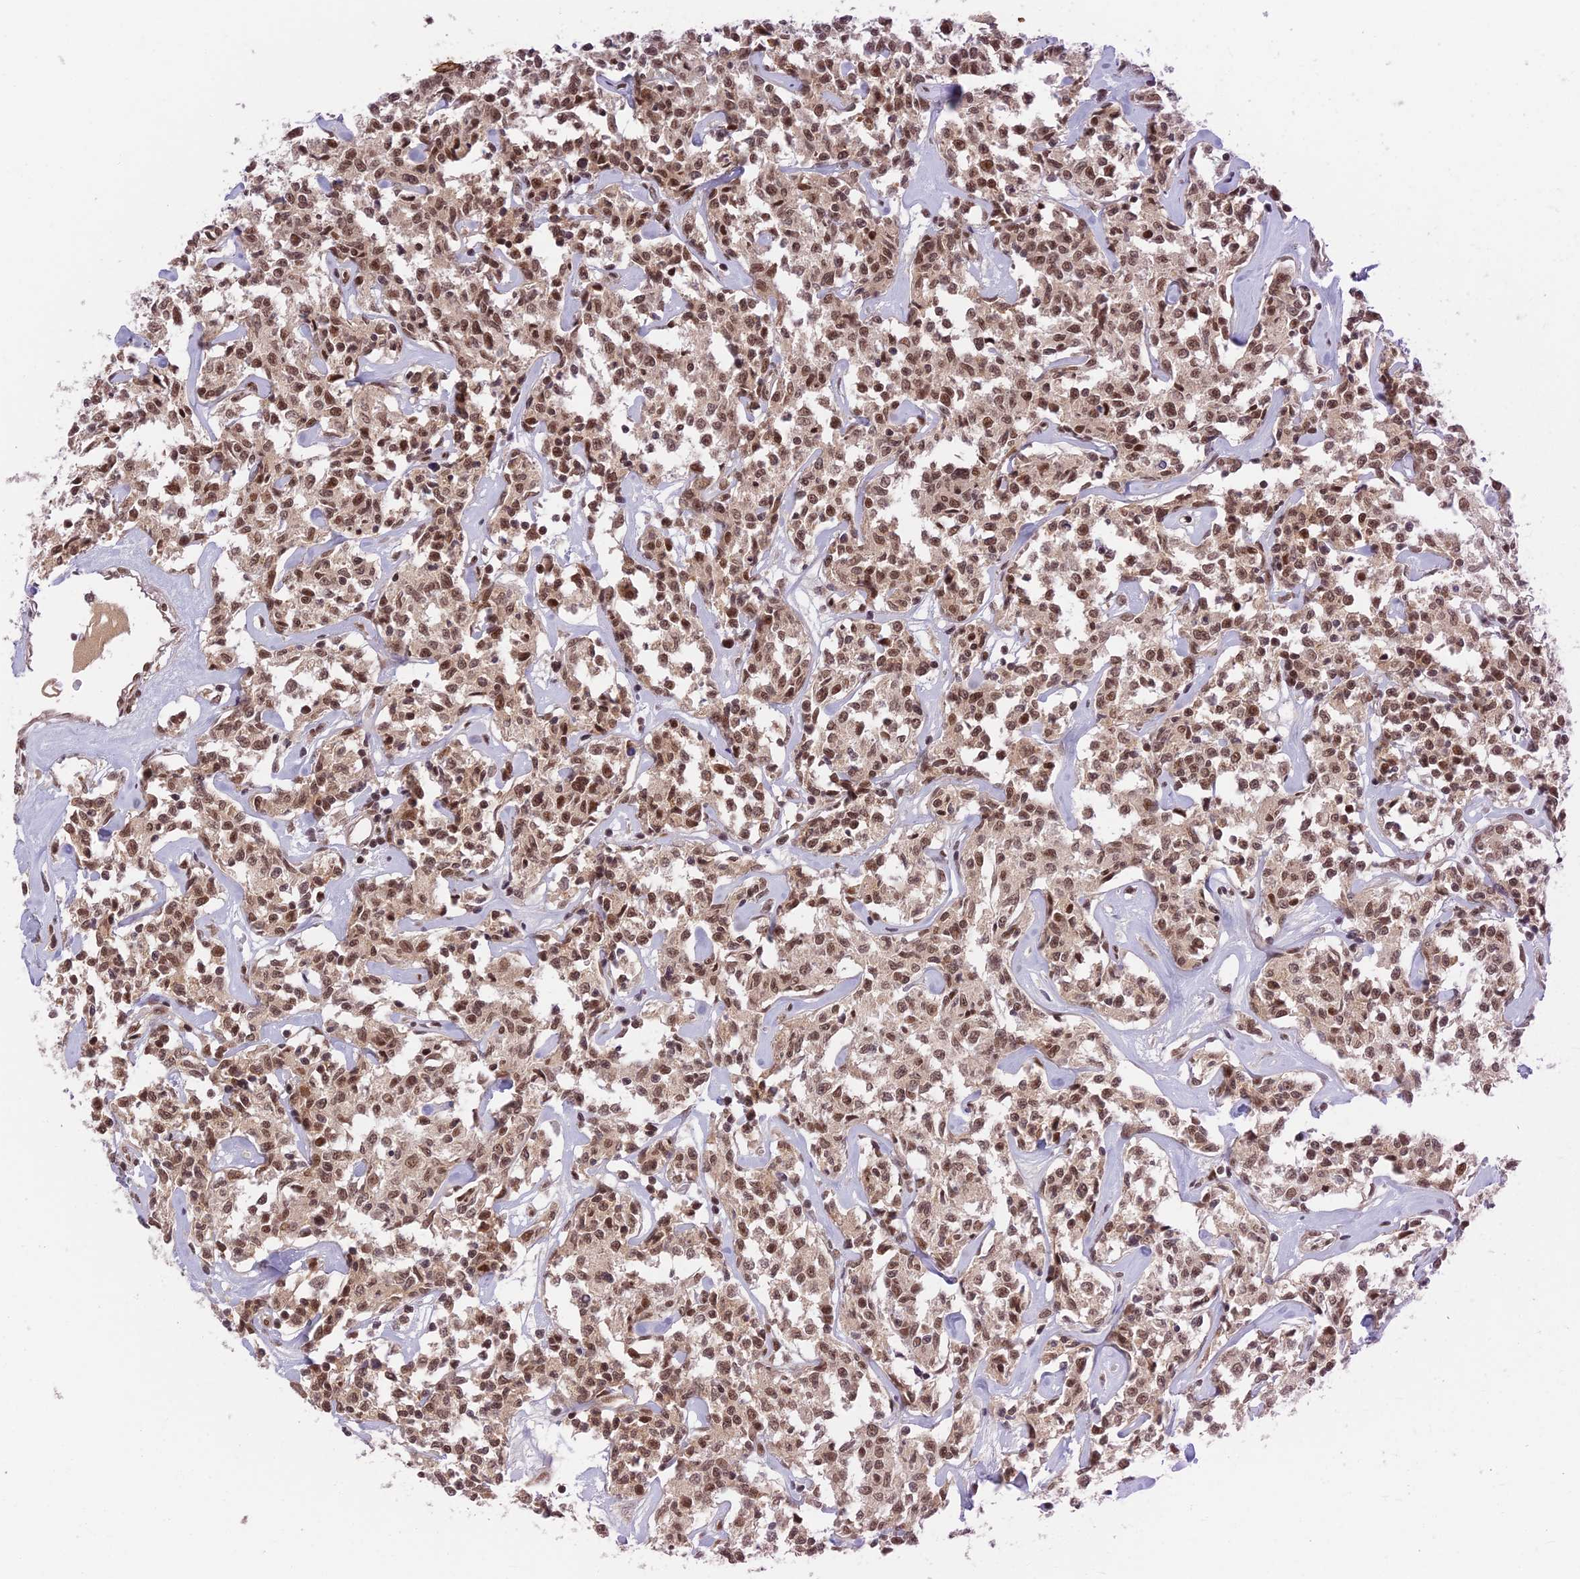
{"staining": {"intensity": "moderate", "quantity": ">75%", "location": "nuclear"}, "tissue": "lymphoma", "cell_type": "Tumor cells", "image_type": "cancer", "snomed": [{"axis": "morphology", "description": "Malignant lymphoma, non-Hodgkin's type, Low grade"}, {"axis": "topography", "description": "Small intestine"}], "caption": "Lymphoma was stained to show a protein in brown. There is medium levels of moderate nuclear staining in approximately >75% of tumor cells.", "gene": "TCEA2", "patient": {"sex": "female", "age": 59}}